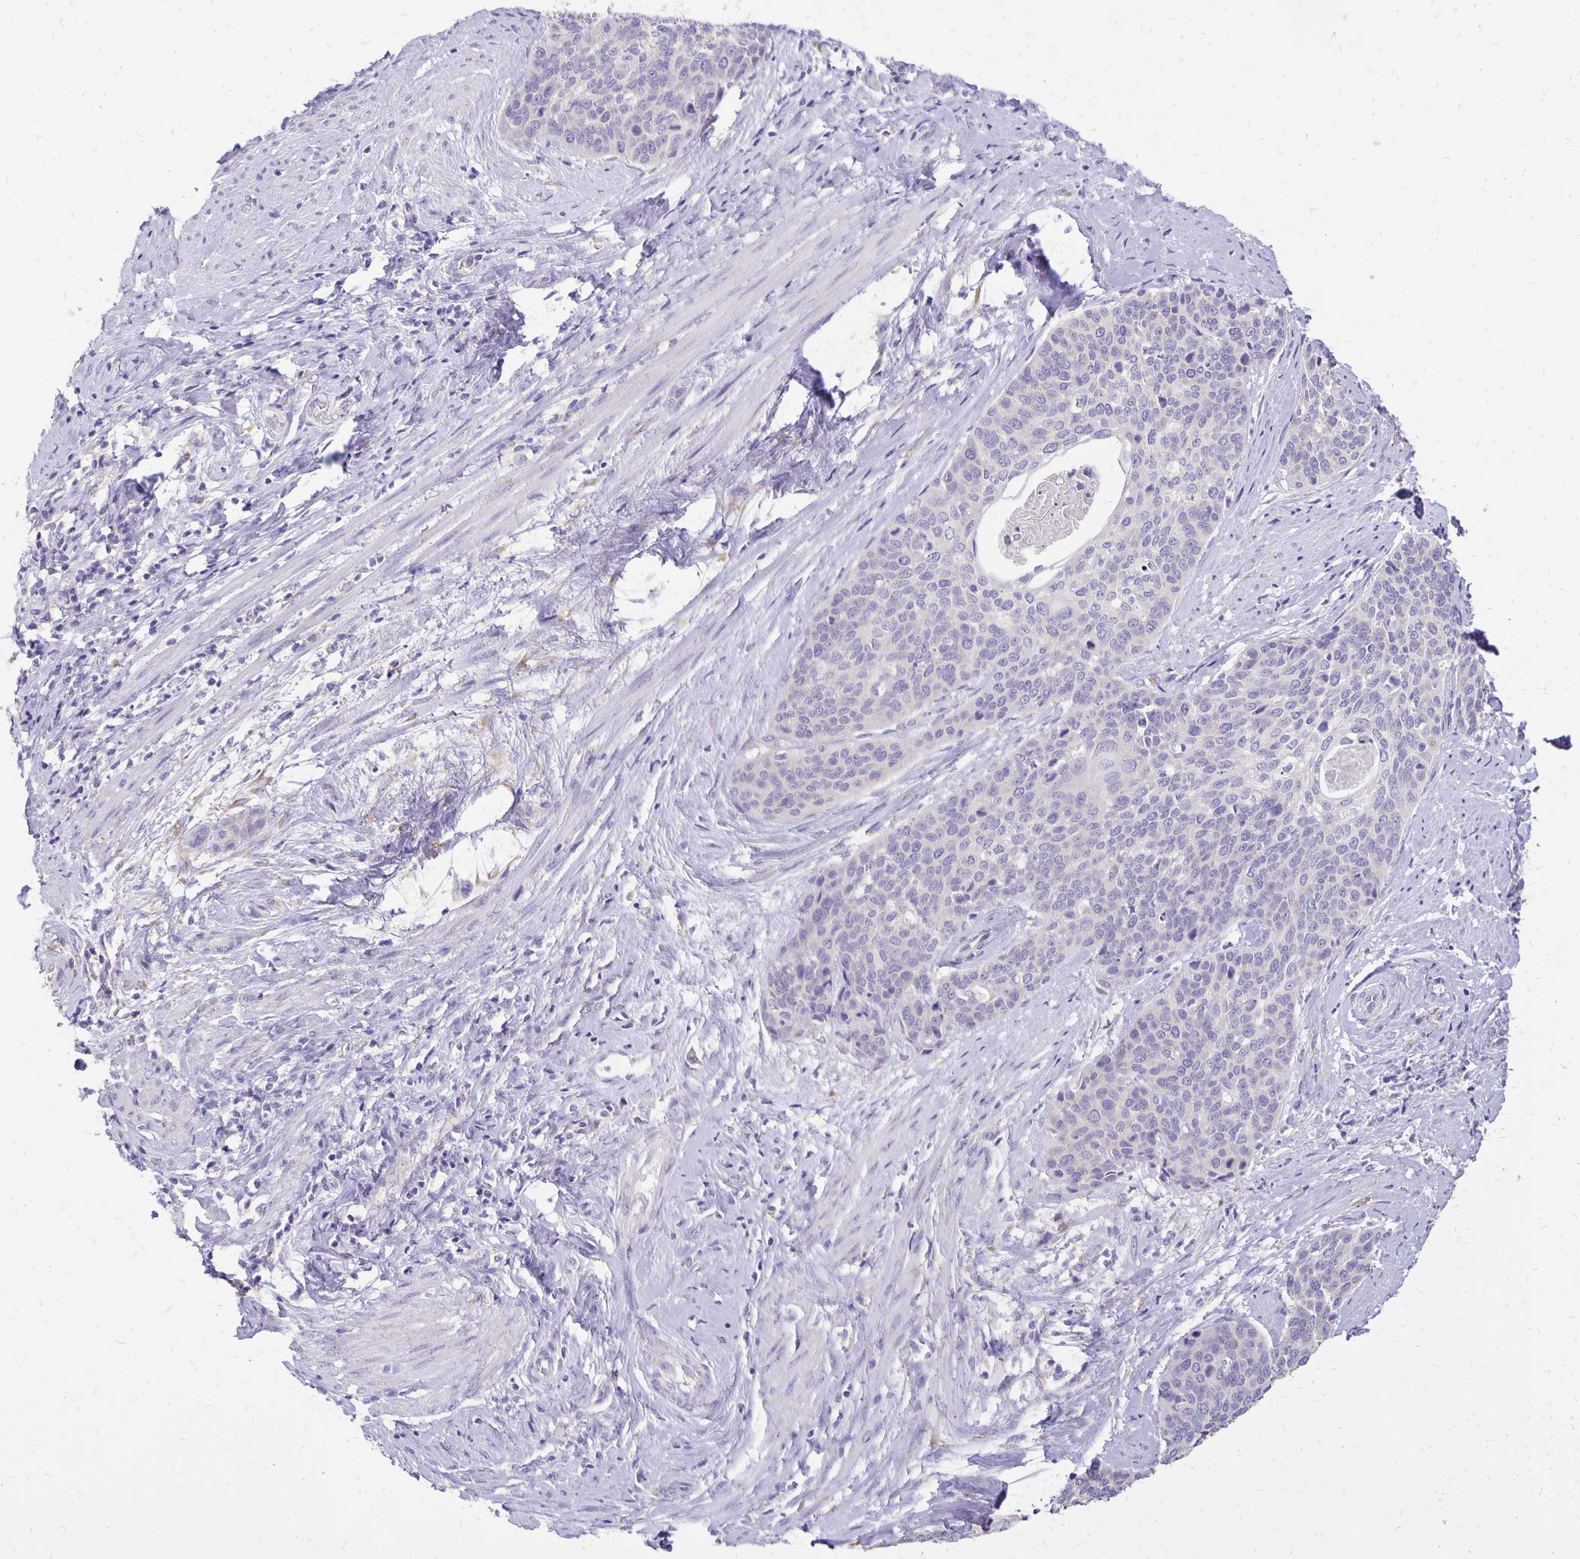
{"staining": {"intensity": "negative", "quantity": "none", "location": "none"}, "tissue": "cervical cancer", "cell_type": "Tumor cells", "image_type": "cancer", "snomed": [{"axis": "morphology", "description": "Squamous cell carcinoma, NOS"}, {"axis": "topography", "description": "Cervix"}], "caption": "The photomicrograph reveals no significant staining in tumor cells of cervical cancer (squamous cell carcinoma). (DAB IHC with hematoxylin counter stain).", "gene": "ANKRD45", "patient": {"sex": "female", "age": 69}}